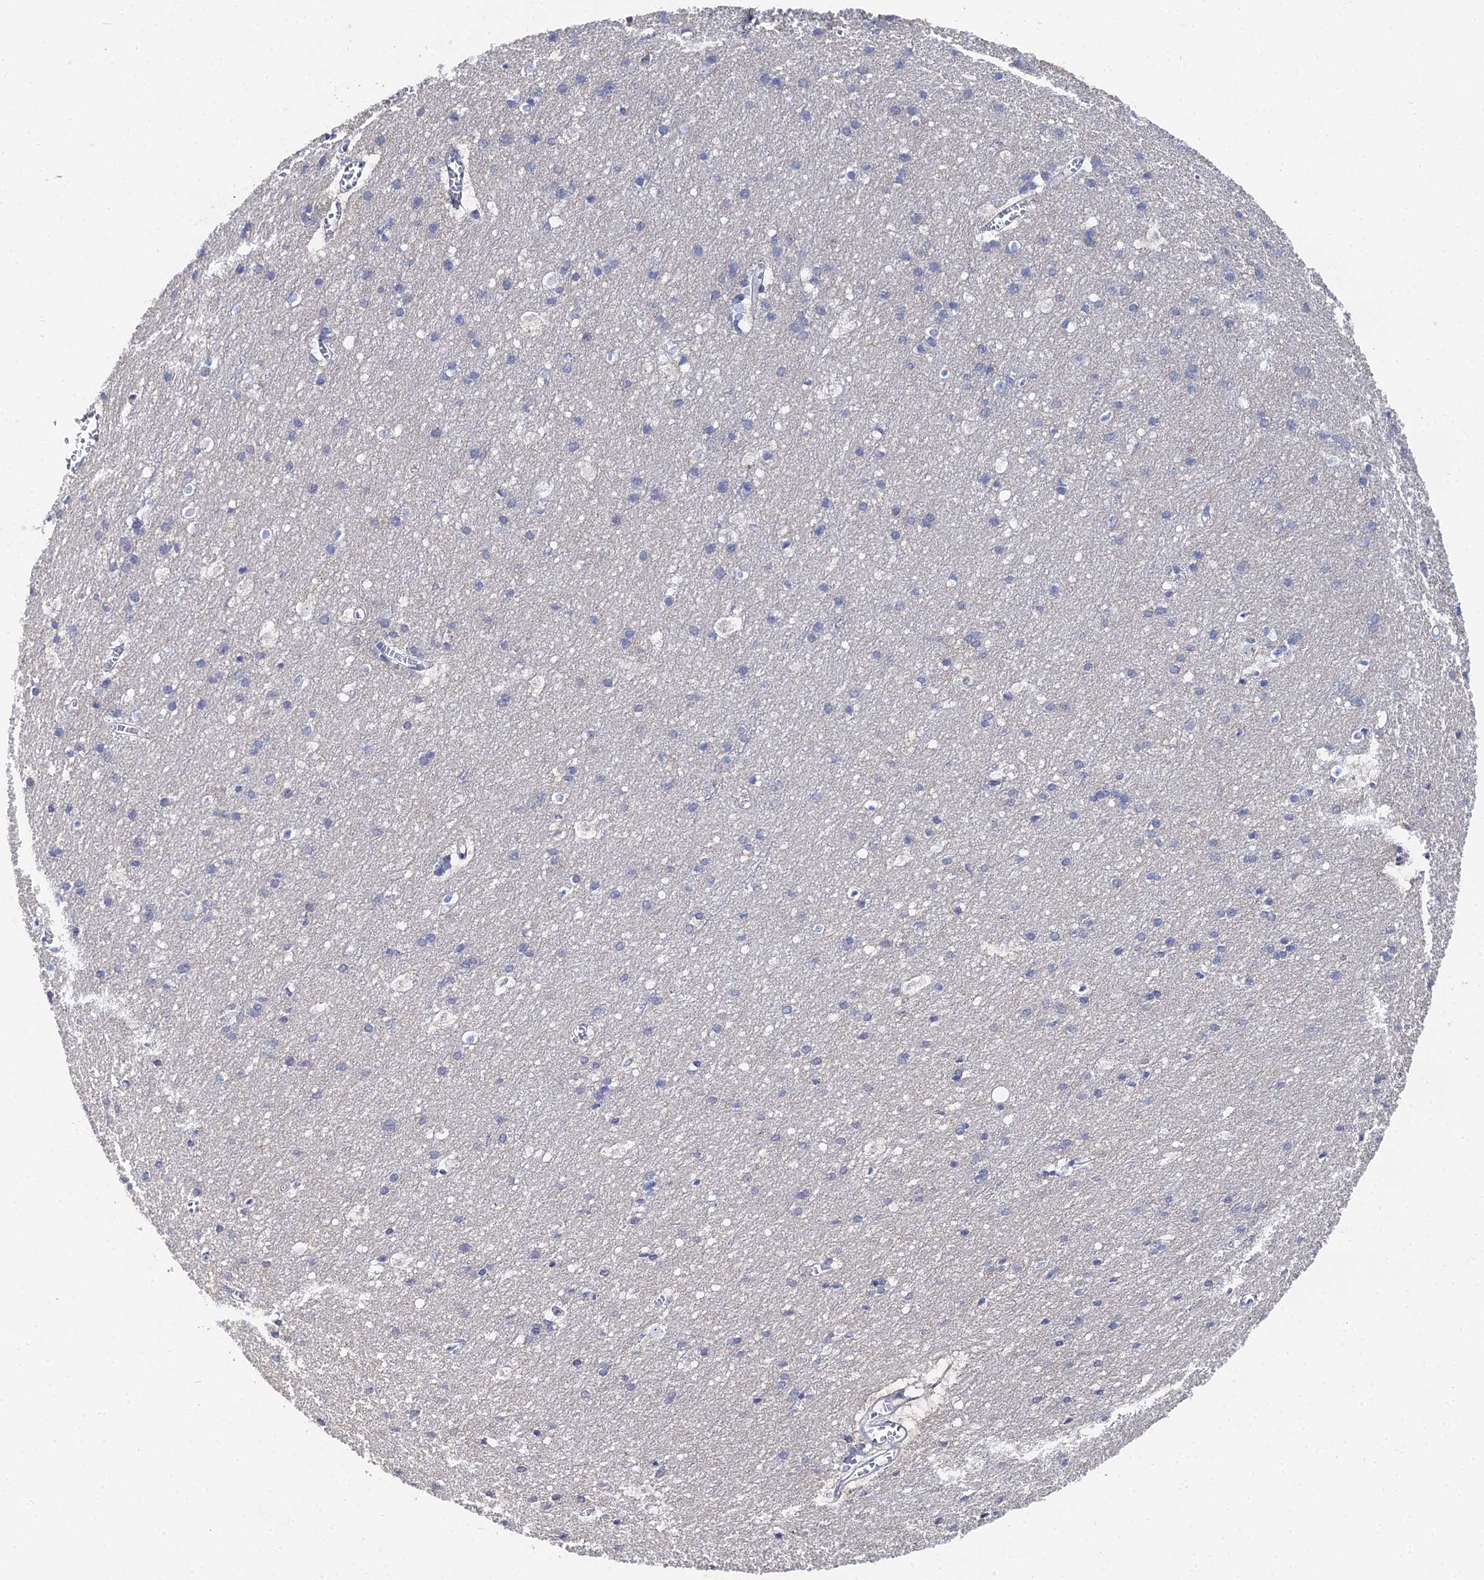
{"staining": {"intensity": "negative", "quantity": "none", "location": "none"}, "tissue": "cerebral cortex", "cell_type": "Endothelial cells", "image_type": "normal", "snomed": [{"axis": "morphology", "description": "Normal tissue, NOS"}, {"axis": "topography", "description": "Cerebral cortex"}], "caption": "This image is of unremarkable cerebral cortex stained with IHC to label a protein in brown with the nuclei are counter-stained blue. There is no positivity in endothelial cells.", "gene": "THAP4", "patient": {"sex": "male", "age": 54}}